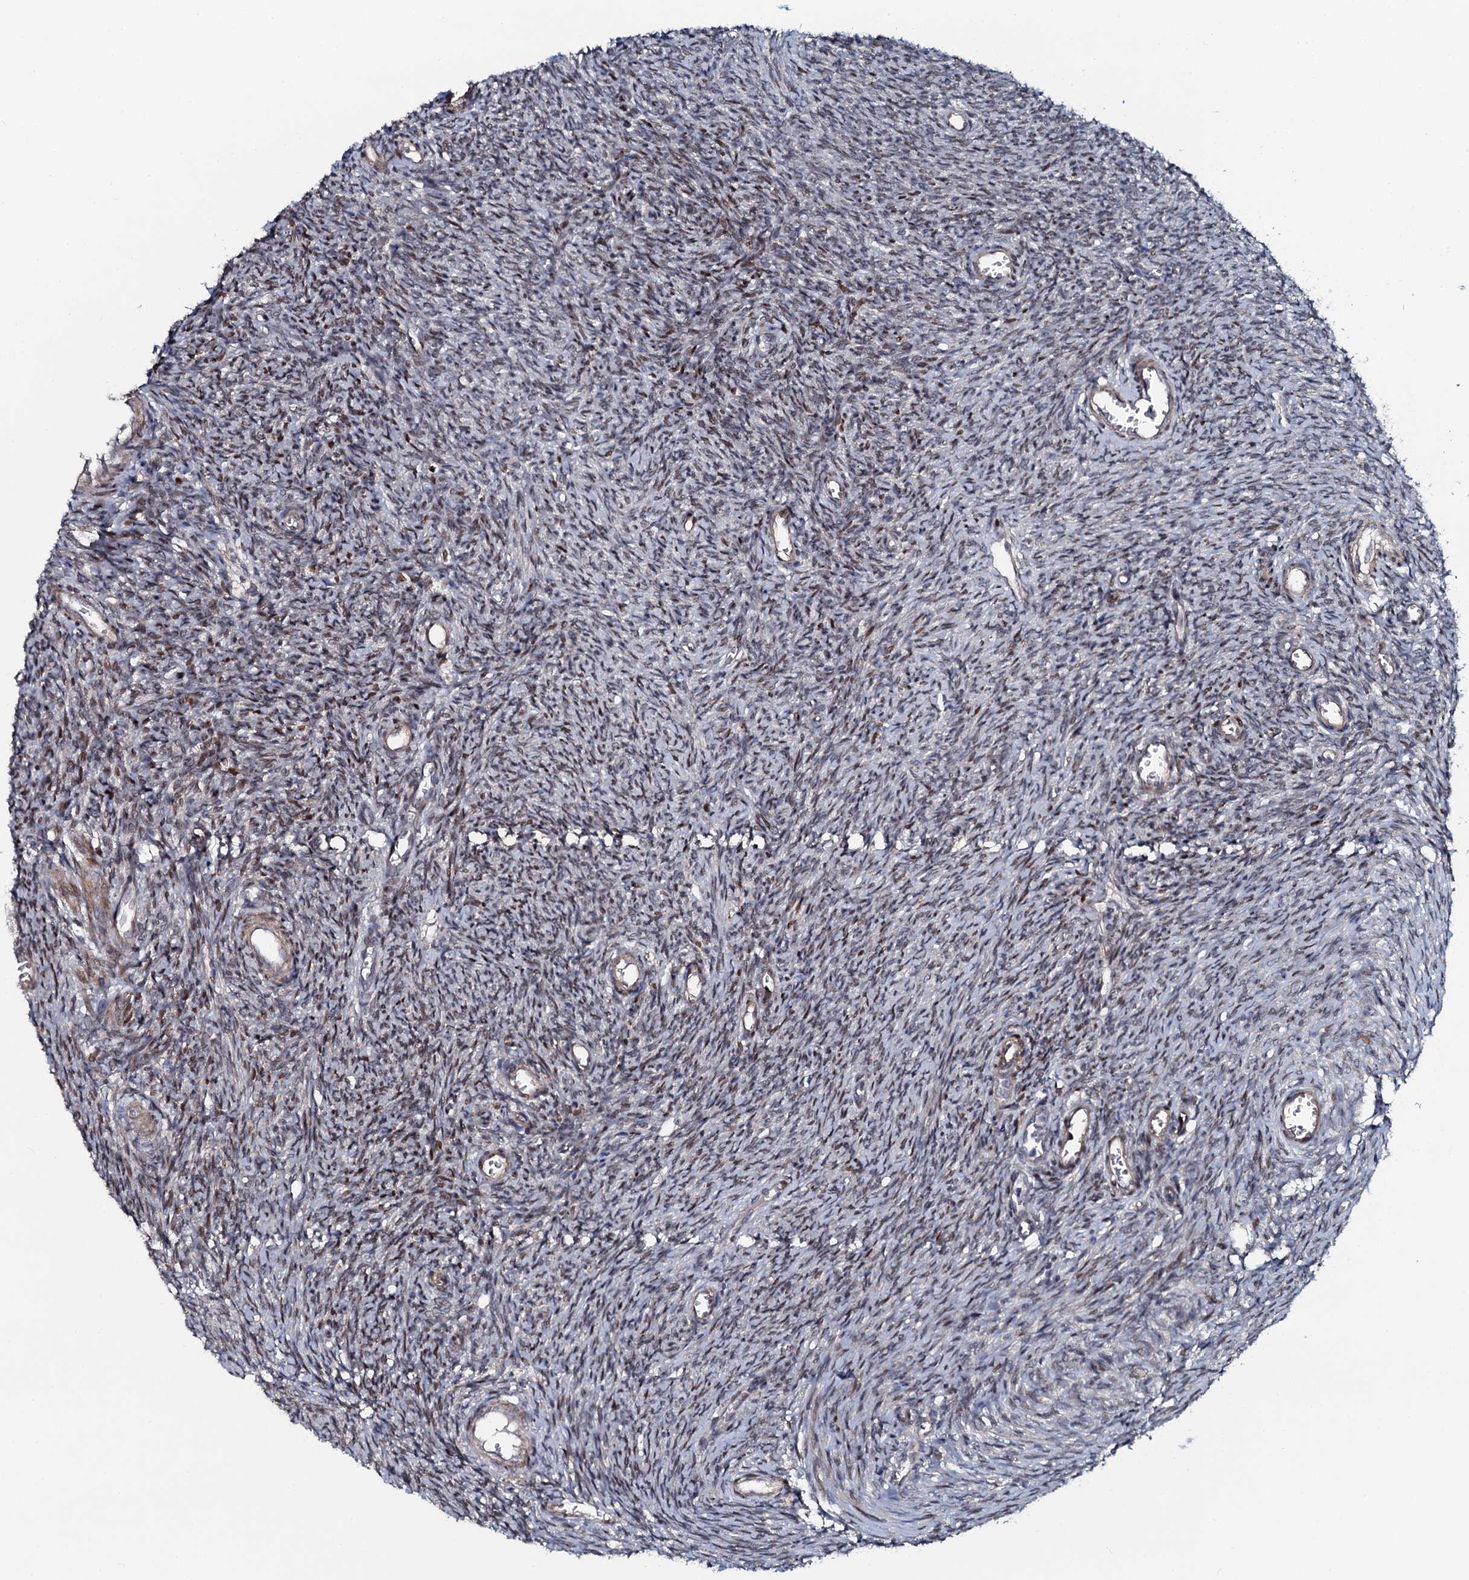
{"staining": {"intensity": "moderate", "quantity": "<25%", "location": "nuclear"}, "tissue": "ovary", "cell_type": "Ovarian stroma cells", "image_type": "normal", "snomed": [{"axis": "morphology", "description": "Normal tissue, NOS"}, {"axis": "topography", "description": "Ovary"}], "caption": "Moderate nuclear staining is identified in about <25% of ovarian stroma cells in normal ovary.", "gene": "KCTD4", "patient": {"sex": "female", "age": 44}}